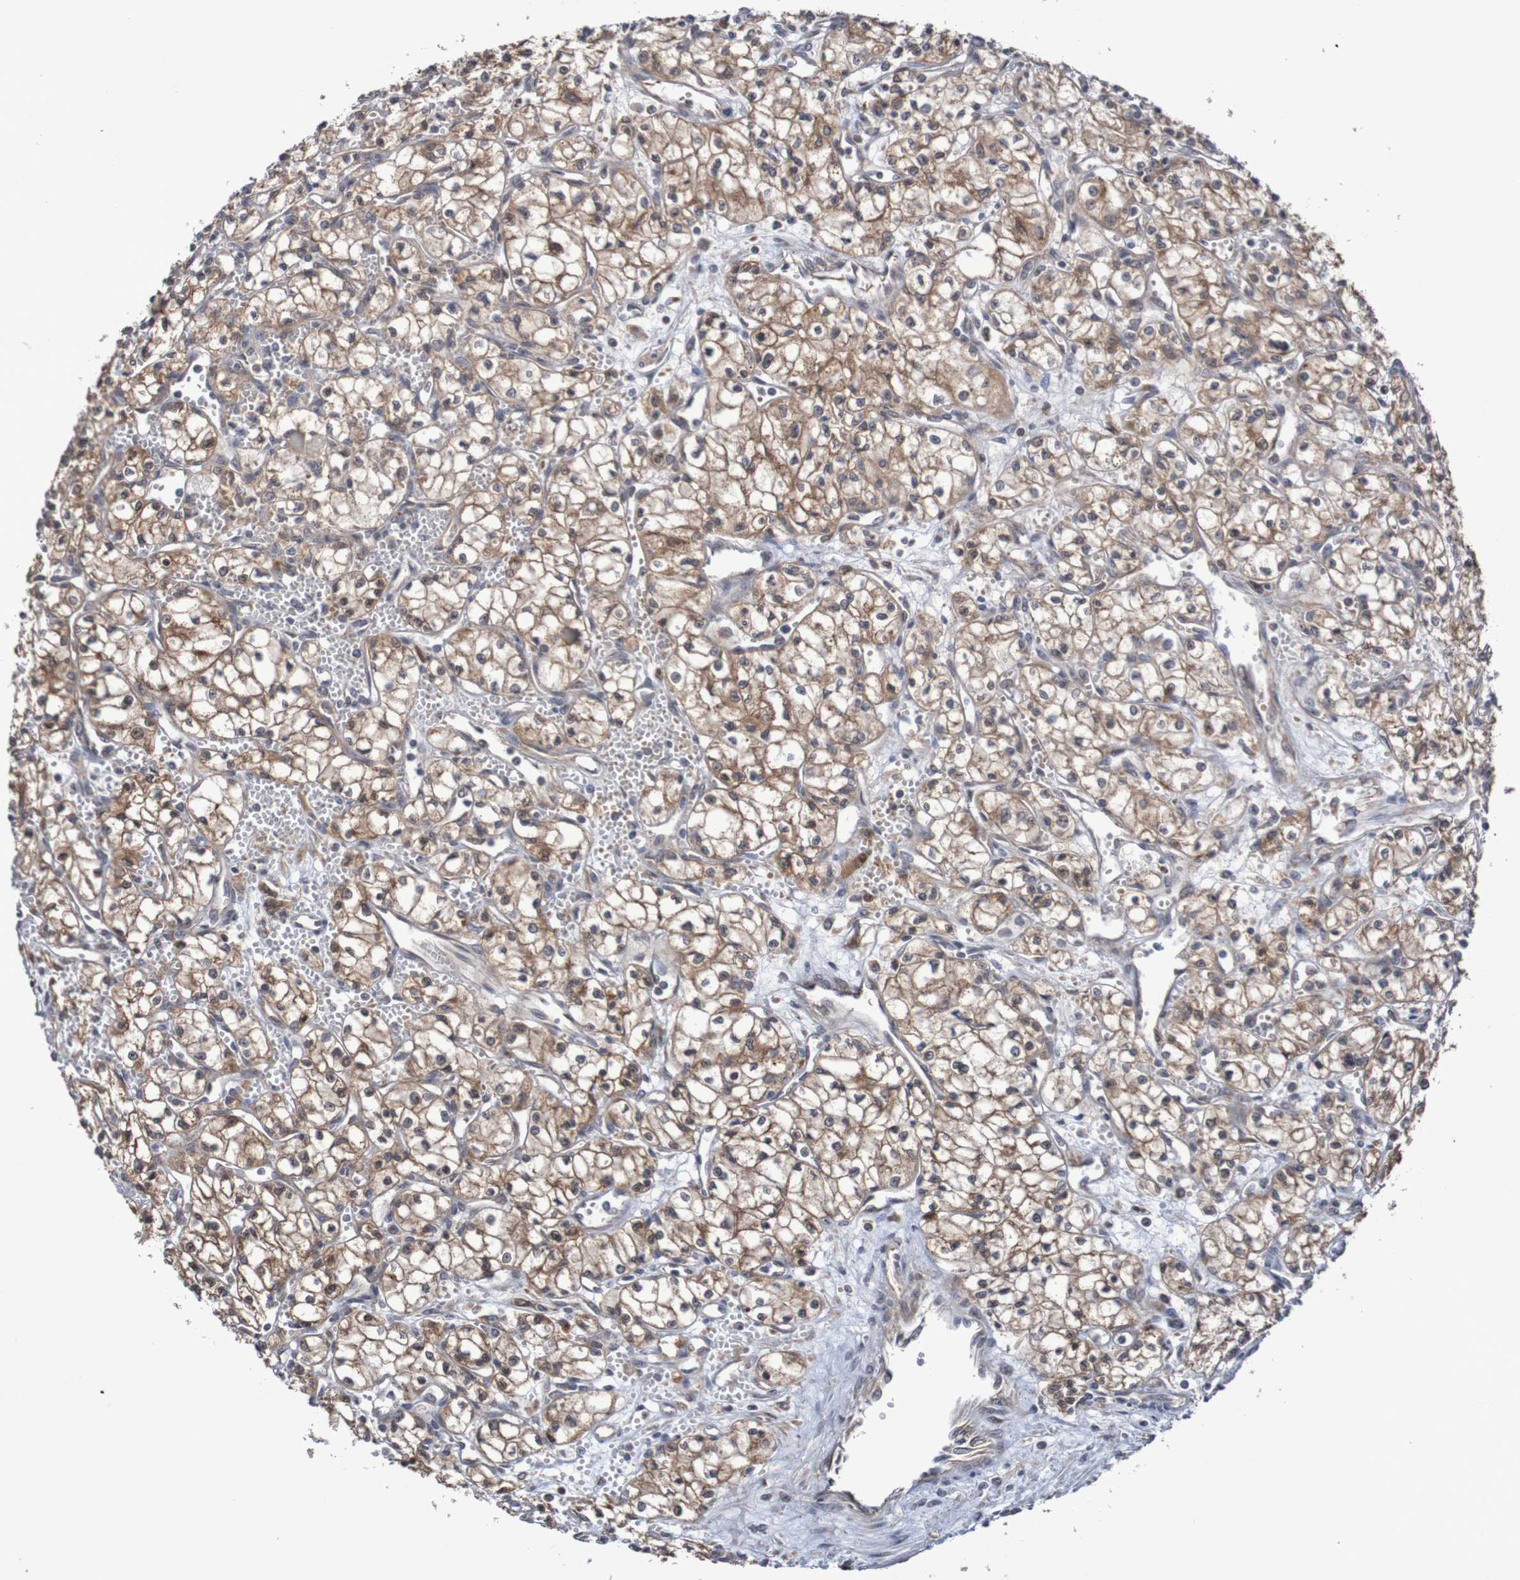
{"staining": {"intensity": "moderate", "quantity": ">75%", "location": "cytoplasmic/membranous"}, "tissue": "renal cancer", "cell_type": "Tumor cells", "image_type": "cancer", "snomed": [{"axis": "morphology", "description": "Normal tissue, NOS"}, {"axis": "morphology", "description": "Adenocarcinoma, NOS"}, {"axis": "topography", "description": "Kidney"}], "caption": "Protein staining reveals moderate cytoplasmic/membranous staining in about >75% of tumor cells in renal cancer (adenocarcinoma).", "gene": "PHPT1", "patient": {"sex": "male", "age": 59}}